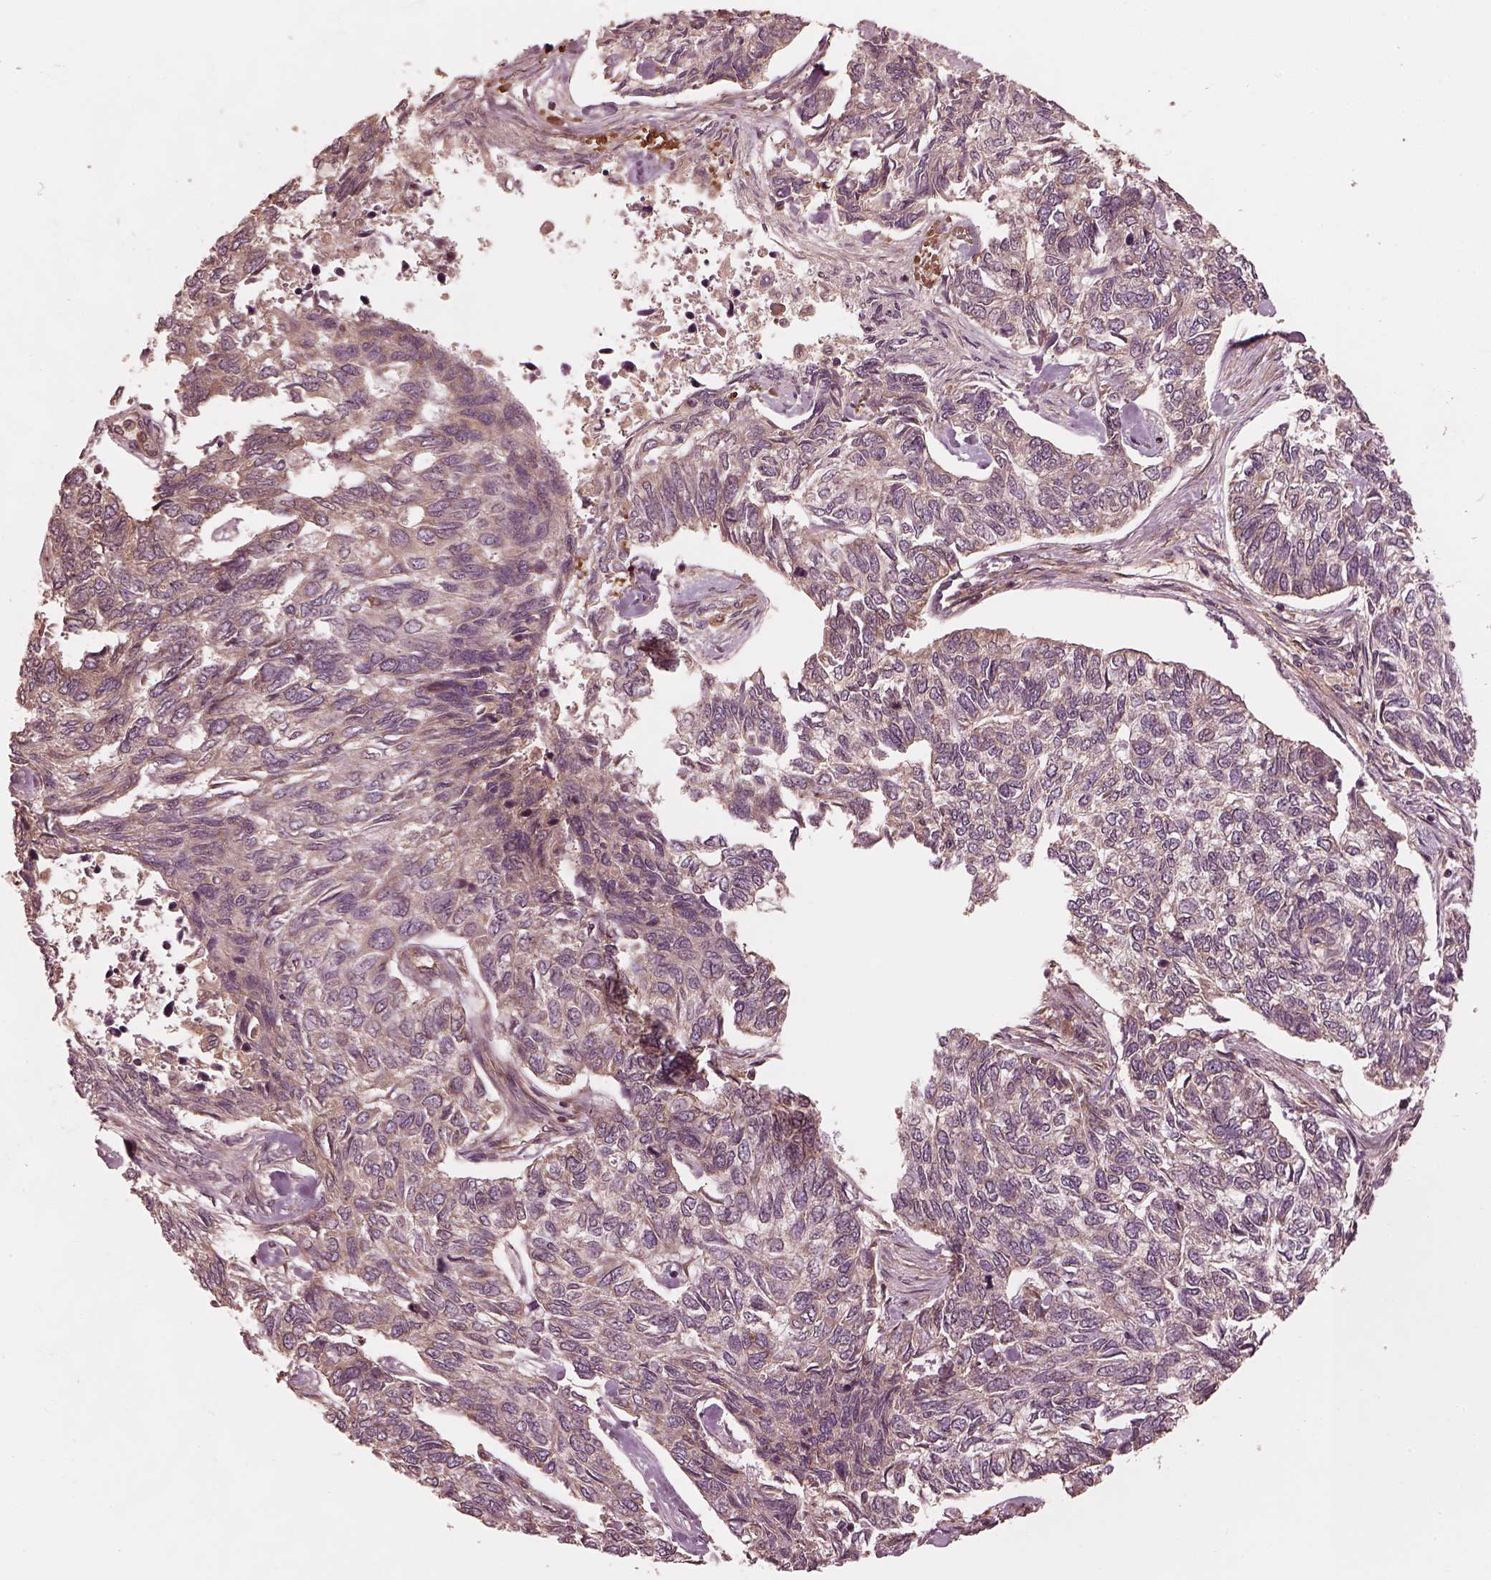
{"staining": {"intensity": "weak", "quantity": "25%-75%", "location": "cytoplasmic/membranous"}, "tissue": "skin cancer", "cell_type": "Tumor cells", "image_type": "cancer", "snomed": [{"axis": "morphology", "description": "Basal cell carcinoma"}, {"axis": "topography", "description": "Skin"}], "caption": "Protein analysis of skin cancer (basal cell carcinoma) tissue demonstrates weak cytoplasmic/membranous expression in approximately 25%-75% of tumor cells.", "gene": "PIK3R2", "patient": {"sex": "female", "age": 65}}